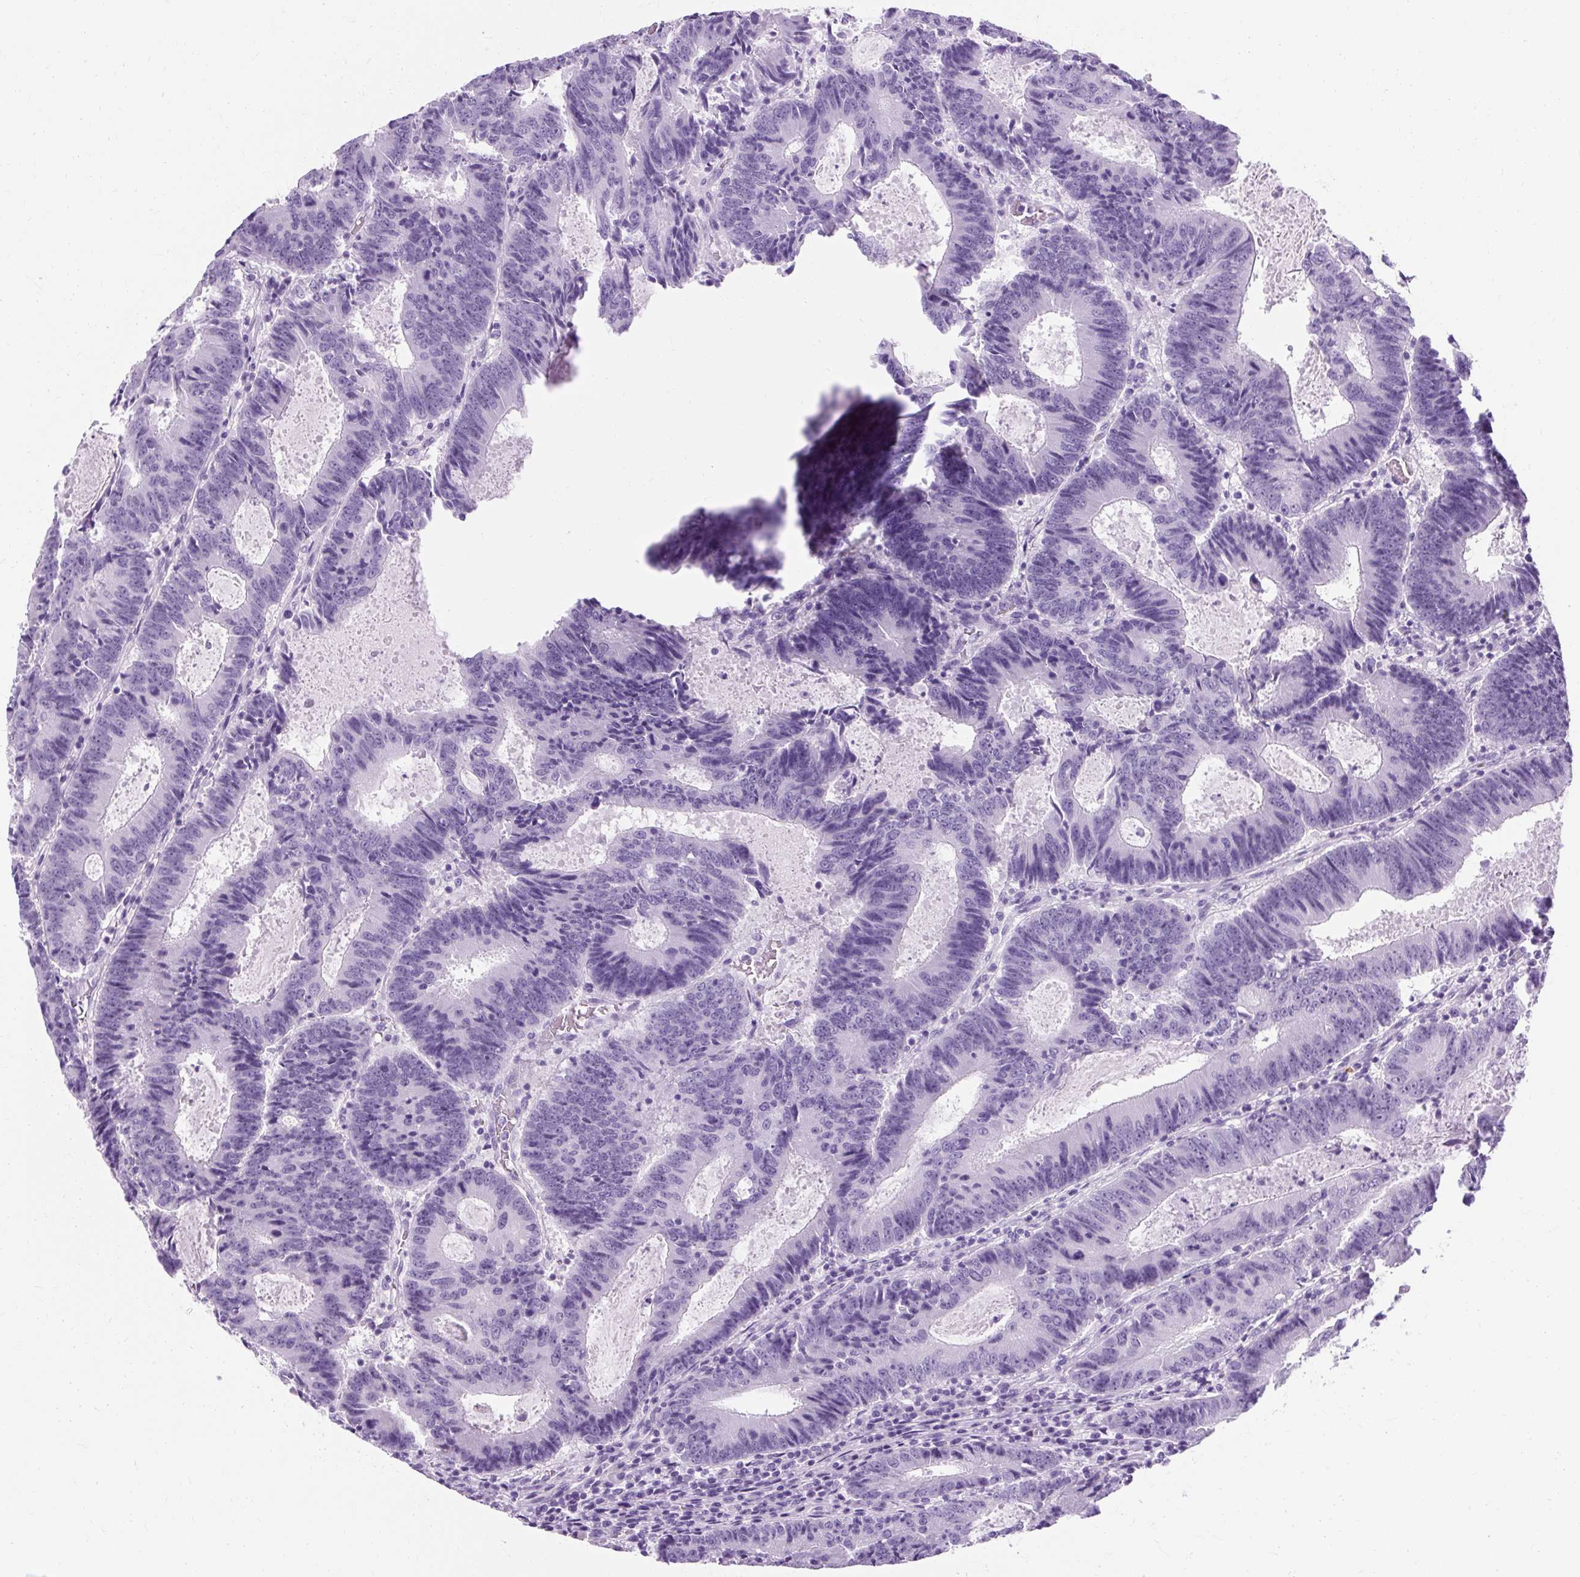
{"staining": {"intensity": "negative", "quantity": "none", "location": "none"}, "tissue": "colorectal cancer", "cell_type": "Tumor cells", "image_type": "cancer", "snomed": [{"axis": "morphology", "description": "Adenocarcinoma, NOS"}, {"axis": "topography", "description": "Colon"}], "caption": "This is a photomicrograph of immunohistochemistry (IHC) staining of colorectal cancer (adenocarcinoma), which shows no positivity in tumor cells.", "gene": "RYBP", "patient": {"sex": "male", "age": 67}}